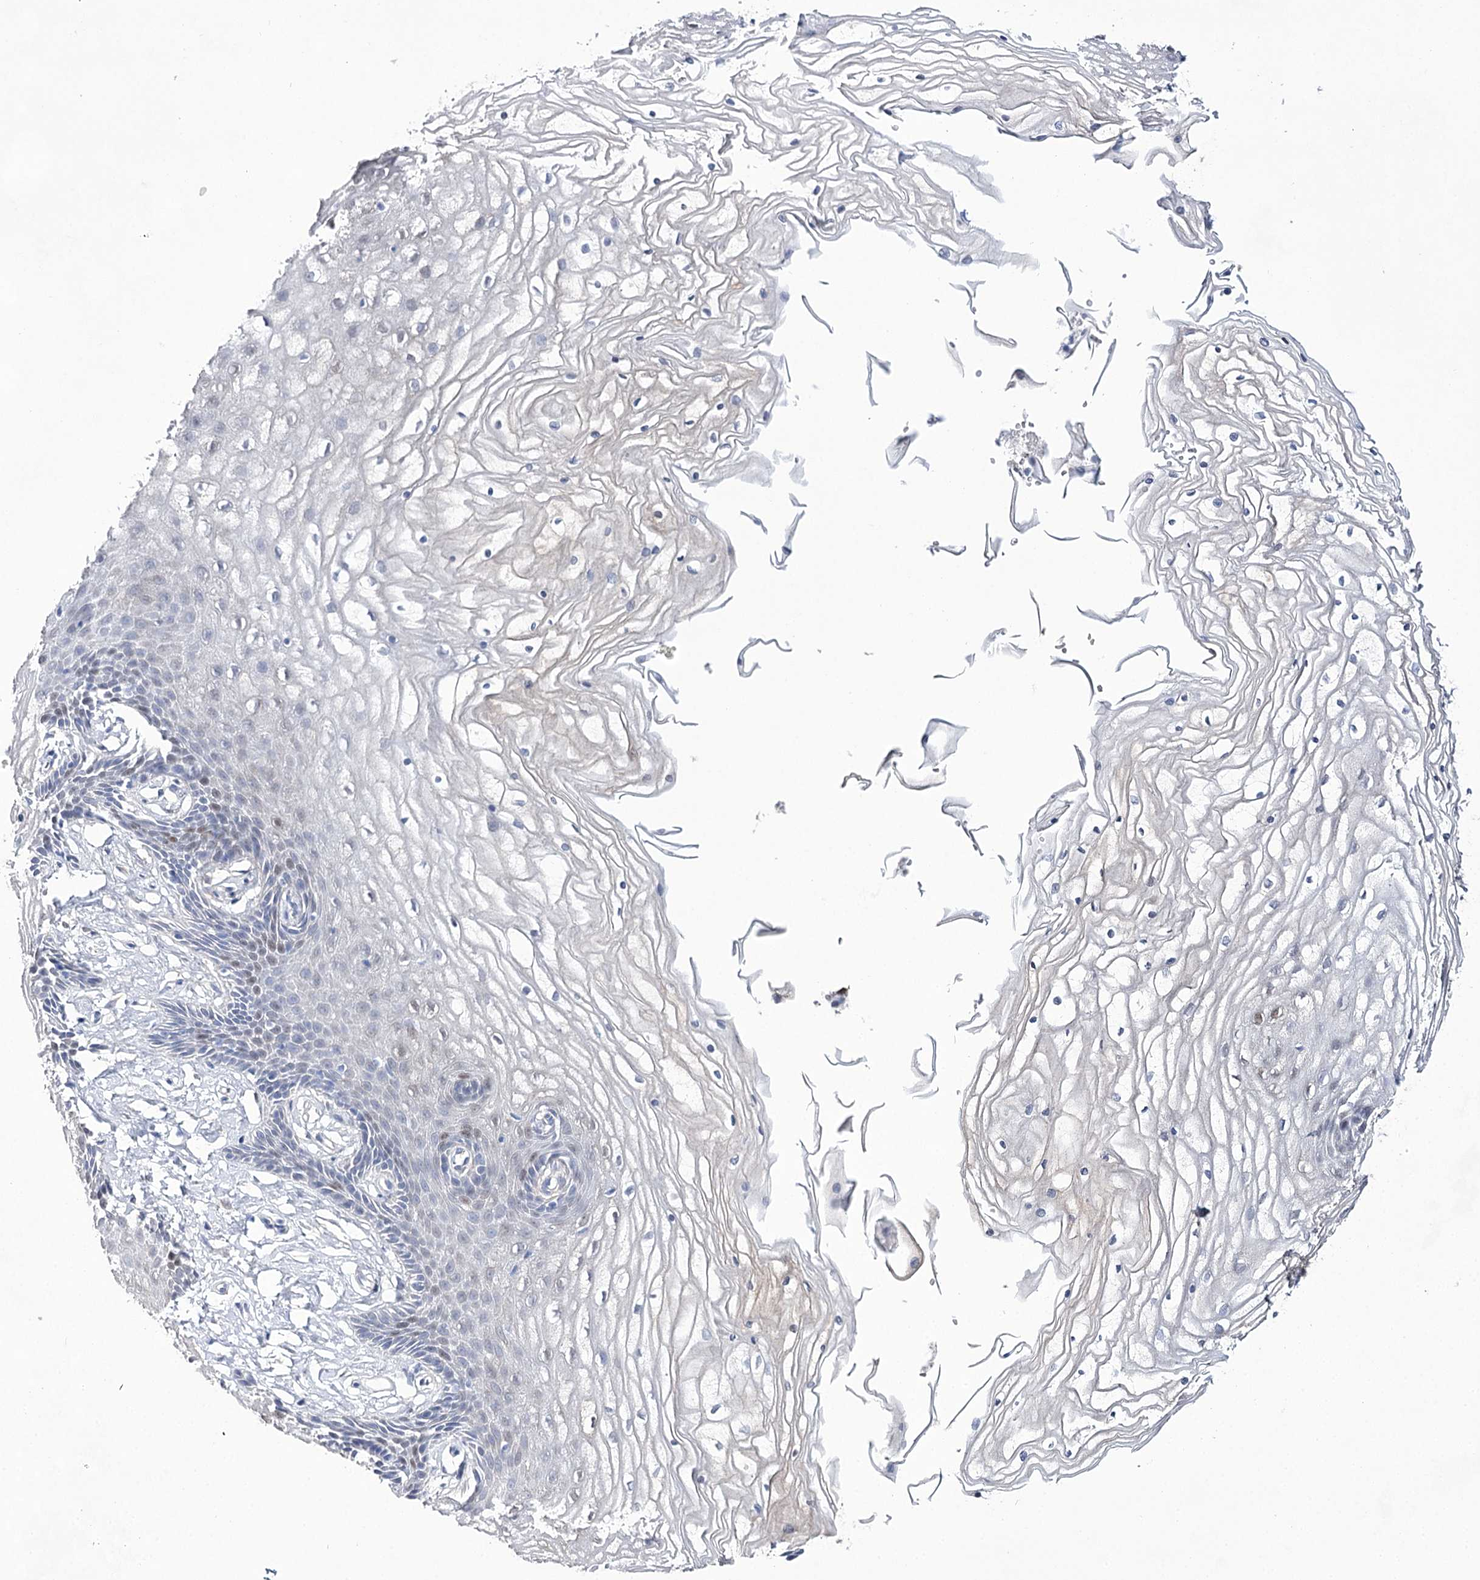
{"staining": {"intensity": "moderate", "quantity": "<25%", "location": "nuclear"}, "tissue": "vagina", "cell_type": "Squamous epithelial cells", "image_type": "normal", "snomed": [{"axis": "morphology", "description": "Normal tissue, NOS"}, {"axis": "topography", "description": "Vagina"}, {"axis": "topography", "description": "Cervix"}], "caption": "Brown immunohistochemical staining in unremarkable human vagina reveals moderate nuclear staining in approximately <25% of squamous epithelial cells.", "gene": "UGDH", "patient": {"sex": "female", "age": 40}}